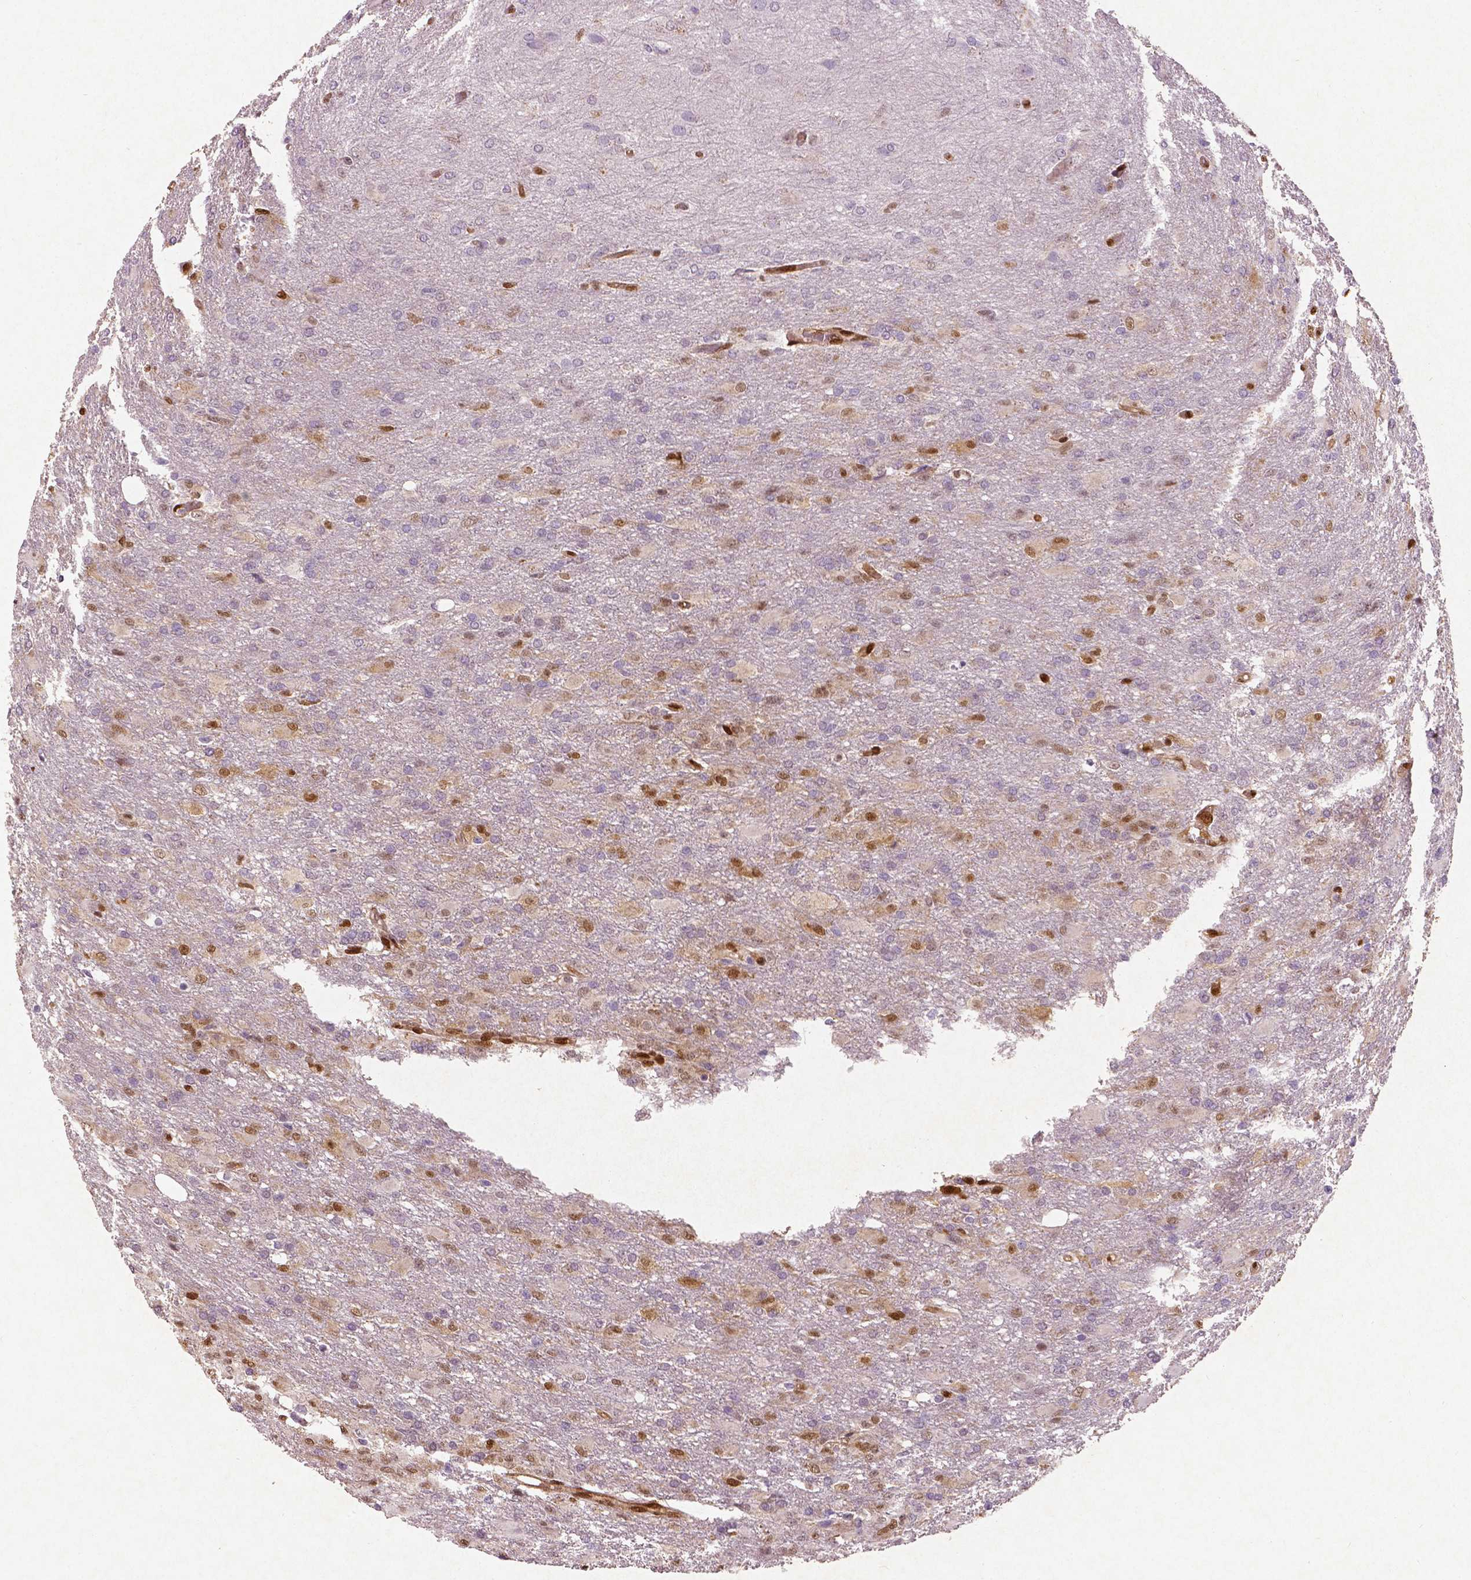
{"staining": {"intensity": "negative", "quantity": "none", "location": "none"}, "tissue": "glioma", "cell_type": "Tumor cells", "image_type": "cancer", "snomed": [{"axis": "morphology", "description": "Glioma, malignant, High grade"}, {"axis": "topography", "description": "Brain"}], "caption": "Immunohistochemistry photomicrograph of human glioma stained for a protein (brown), which exhibits no expression in tumor cells.", "gene": "WWTR1", "patient": {"sex": "male", "age": 68}}